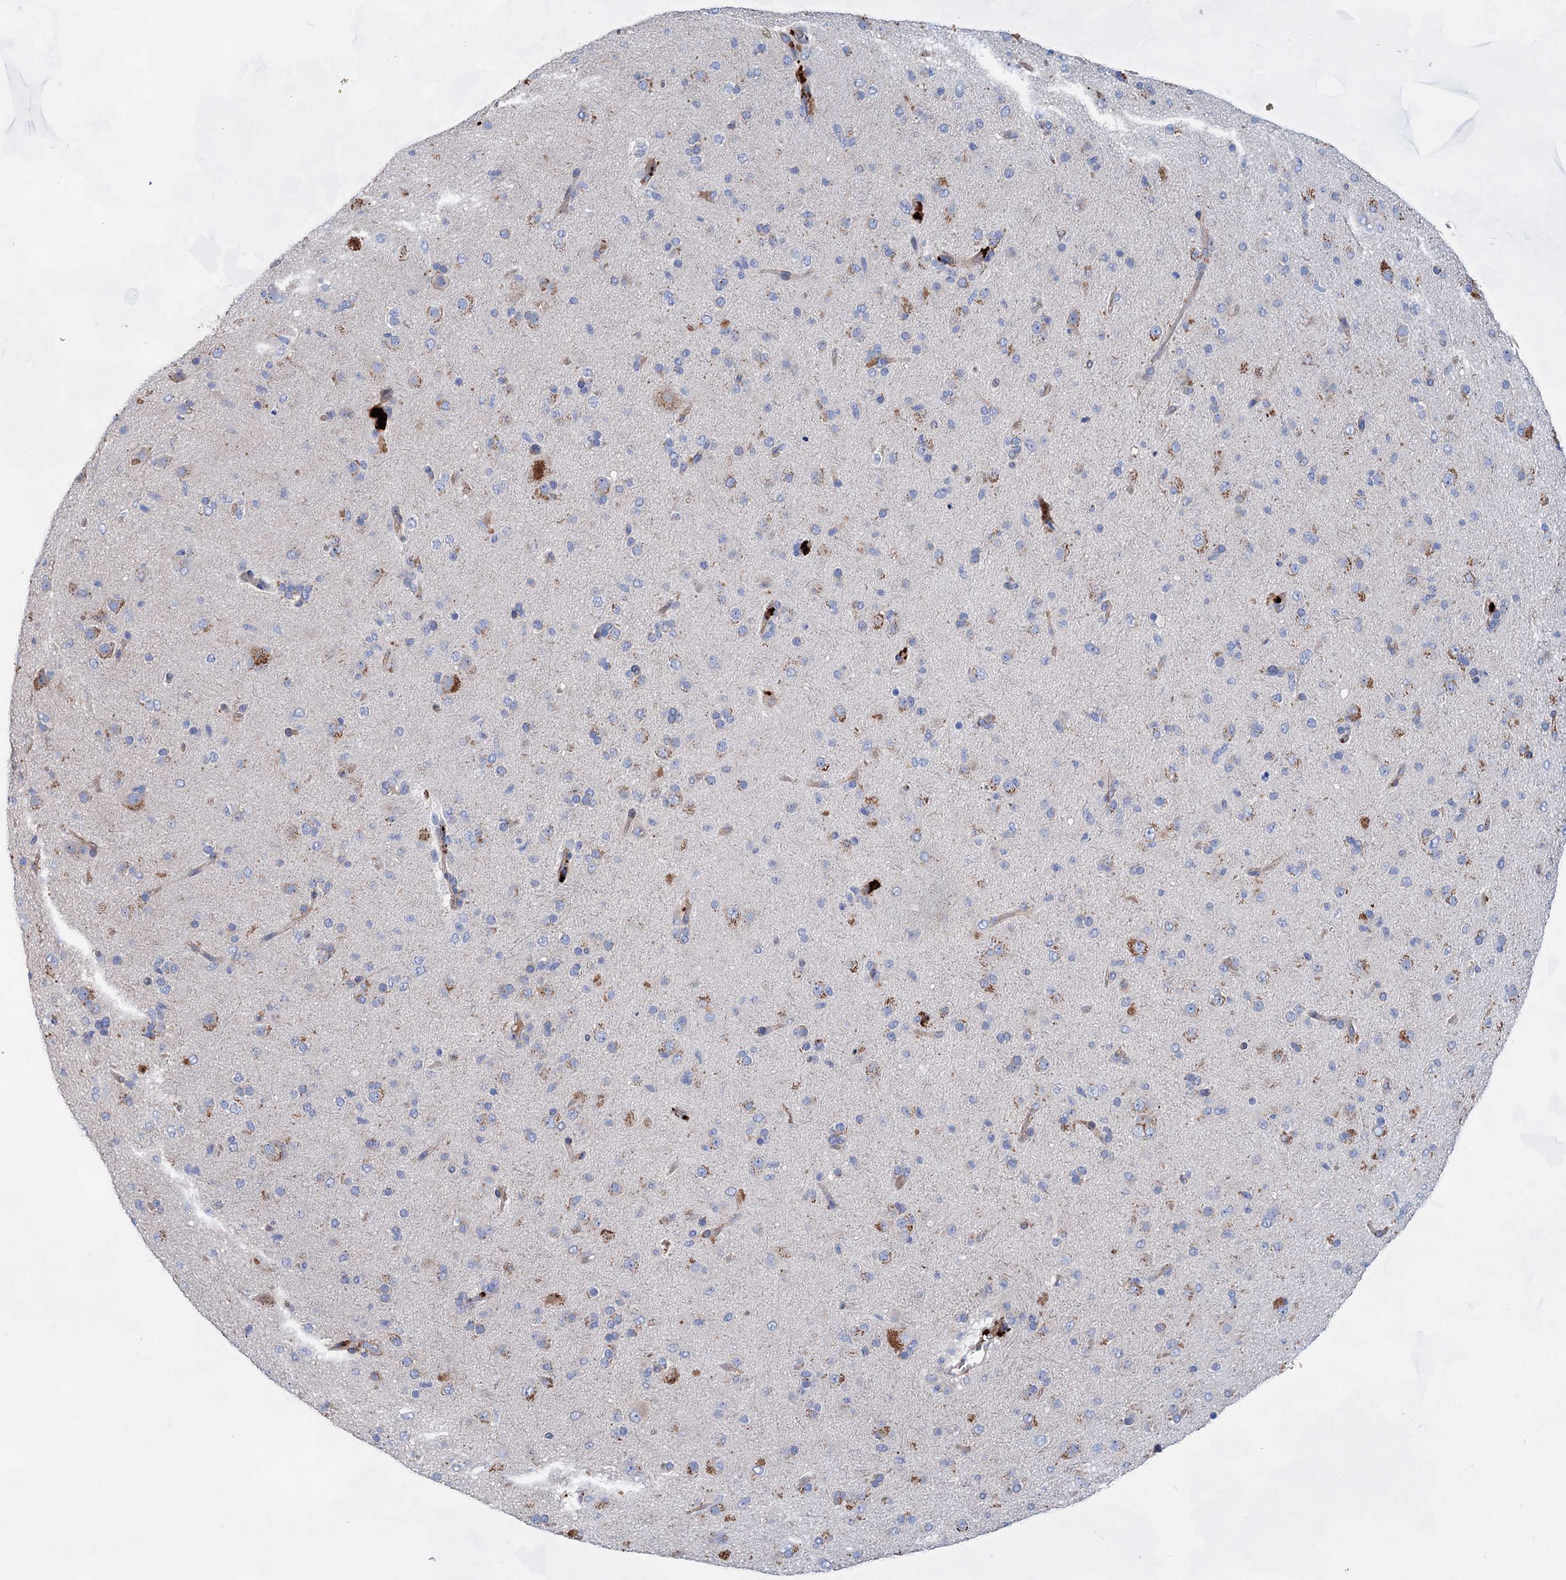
{"staining": {"intensity": "moderate", "quantity": "<25%", "location": "cytoplasmic/membranous"}, "tissue": "glioma", "cell_type": "Tumor cells", "image_type": "cancer", "snomed": [{"axis": "morphology", "description": "Glioma, malignant, Low grade"}, {"axis": "topography", "description": "Brain"}], "caption": "Tumor cells show moderate cytoplasmic/membranous expression in about <25% of cells in malignant glioma (low-grade). (DAB (3,3'-diaminobenzidine) = brown stain, brightfield microscopy at high magnification).", "gene": "GPR155", "patient": {"sex": "male", "age": 65}}